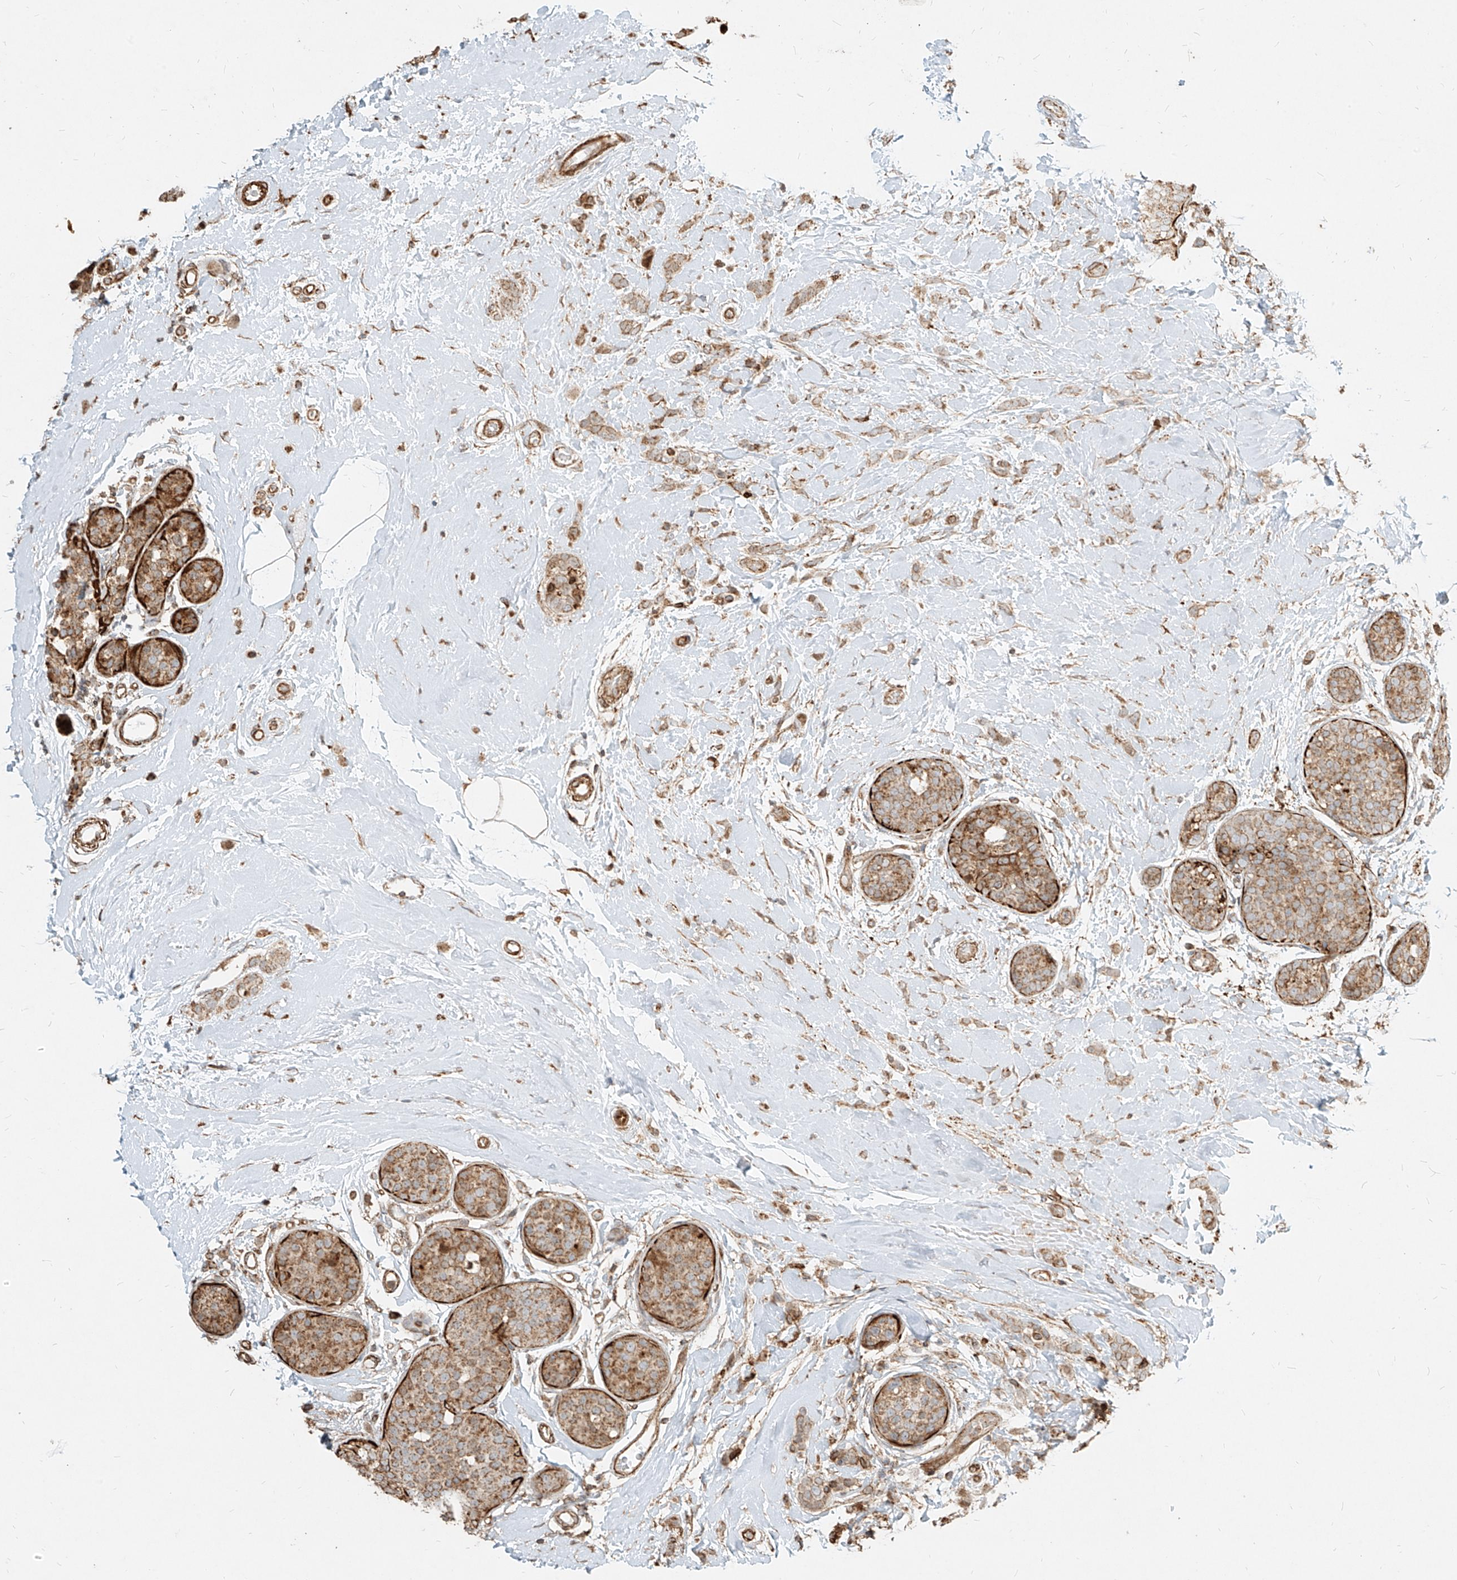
{"staining": {"intensity": "moderate", "quantity": ">75%", "location": "cytoplasmic/membranous"}, "tissue": "breast cancer", "cell_type": "Tumor cells", "image_type": "cancer", "snomed": [{"axis": "morphology", "description": "Lobular carcinoma, in situ"}, {"axis": "morphology", "description": "Lobular carcinoma"}, {"axis": "topography", "description": "Breast"}], "caption": "High-power microscopy captured an IHC micrograph of lobular carcinoma (breast), revealing moderate cytoplasmic/membranous expression in about >75% of tumor cells.", "gene": "MTX2", "patient": {"sex": "female", "age": 41}}